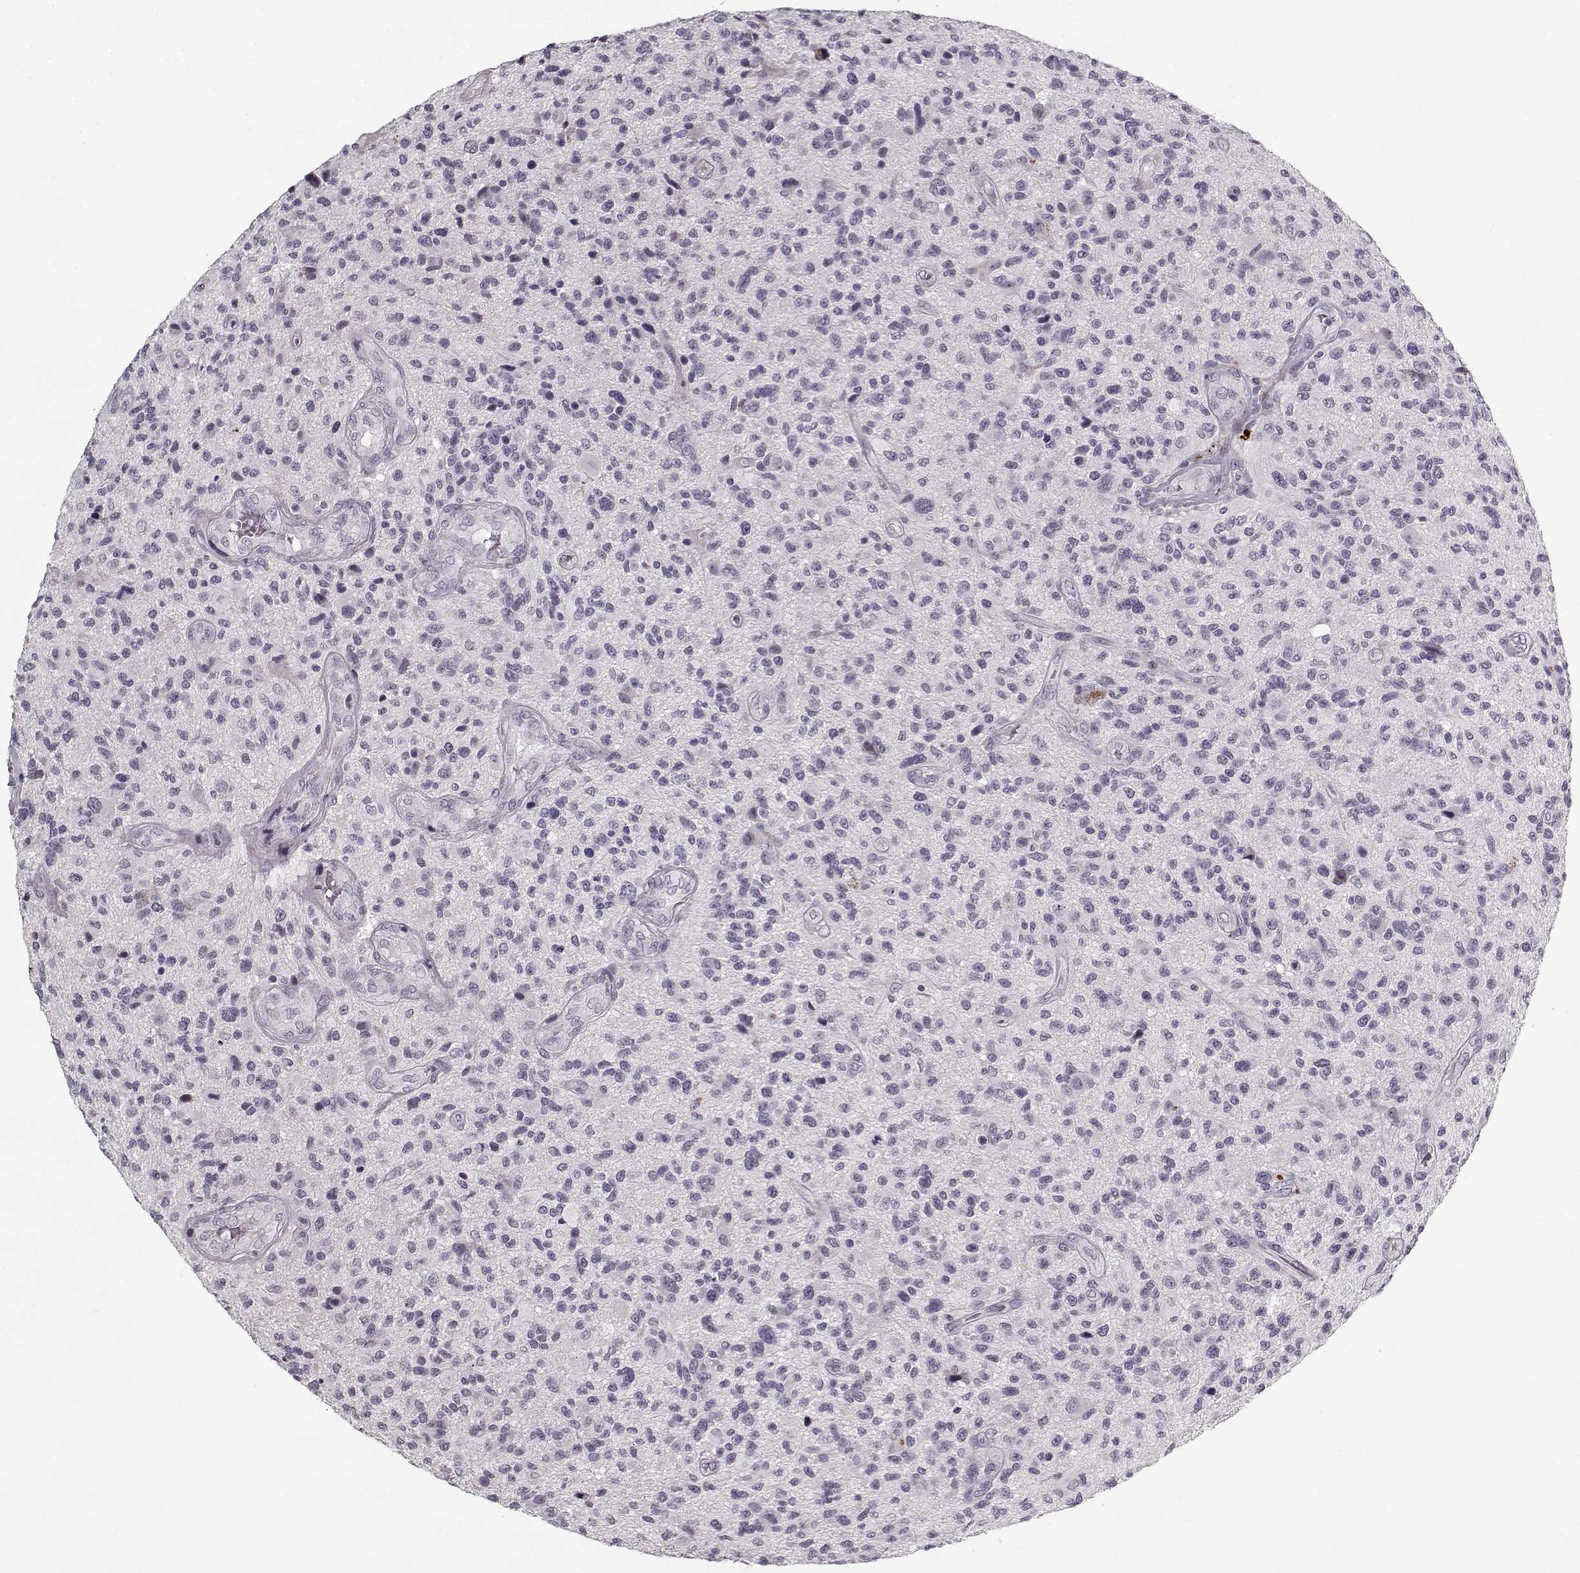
{"staining": {"intensity": "negative", "quantity": "none", "location": "none"}, "tissue": "glioma", "cell_type": "Tumor cells", "image_type": "cancer", "snomed": [{"axis": "morphology", "description": "Glioma, malignant, High grade"}, {"axis": "topography", "description": "Brain"}], "caption": "An immunohistochemistry (IHC) image of malignant glioma (high-grade) is shown. There is no staining in tumor cells of malignant glioma (high-grade). (DAB (3,3'-diaminobenzidine) immunohistochemistry (IHC) with hematoxylin counter stain).", "gene": "LUM", "patient": {"sex": "male", "age": 47}}